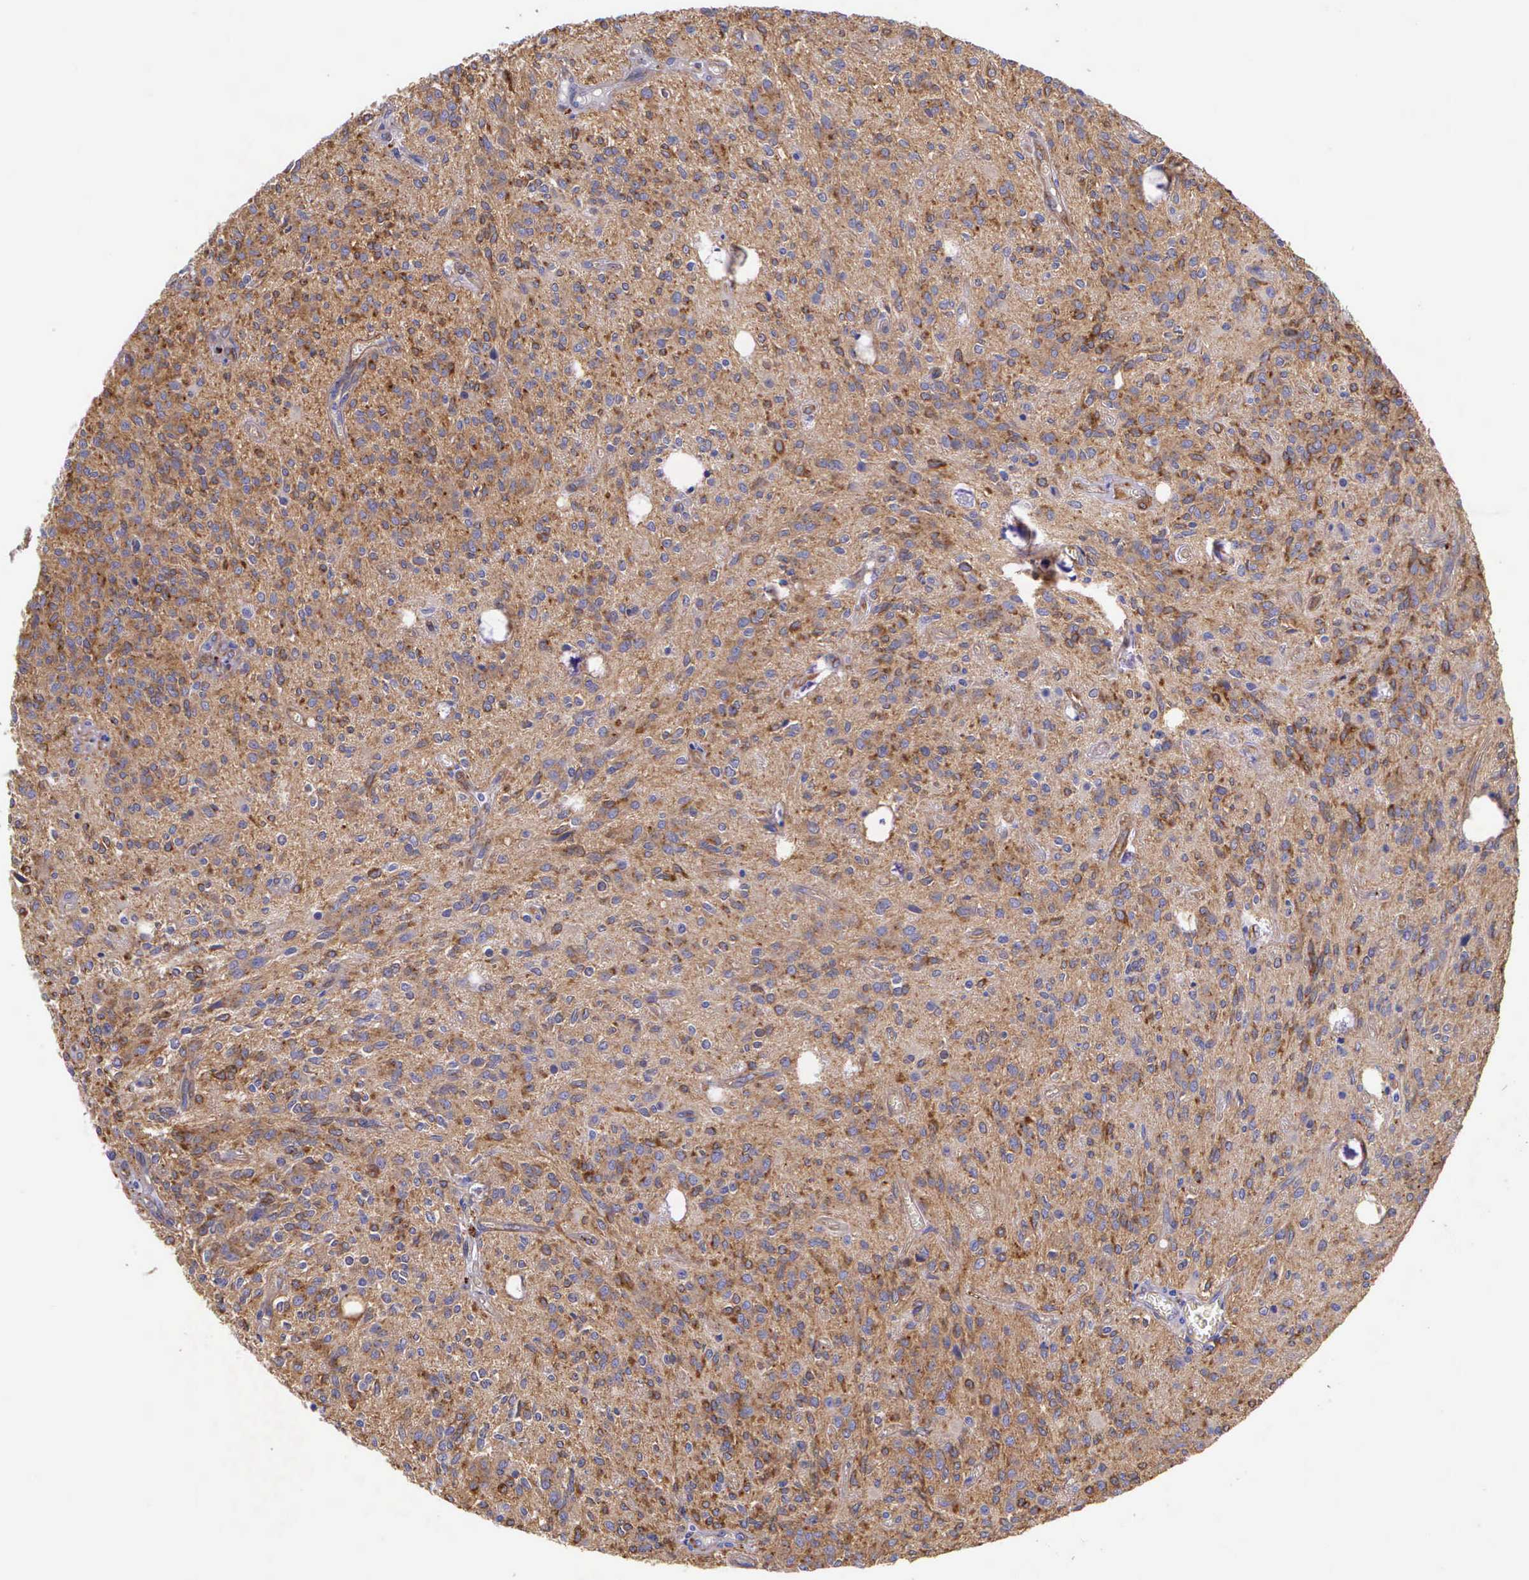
{"staining": {"intensity": "moderate", "quantity": ">75%", "location": "cytoplasmic/membranous"}, "tissue": "glioma", "cell_type": "Tumor cells", "image_type": "cancer", "snomed": [{"axis": "morphology", "description": "Glioma, malignant, Low grade"}, {"axis": "topography", "description": "Brain"}], "caption": "Immunohistochemical staining of malignant glioma (low-grade) displays medium levels of moderate cytoplasmic/membranous positivity in about >75% of tumor cells.", "gene": "BCAR1", "patient": {"sex": "female", "age": 15}}